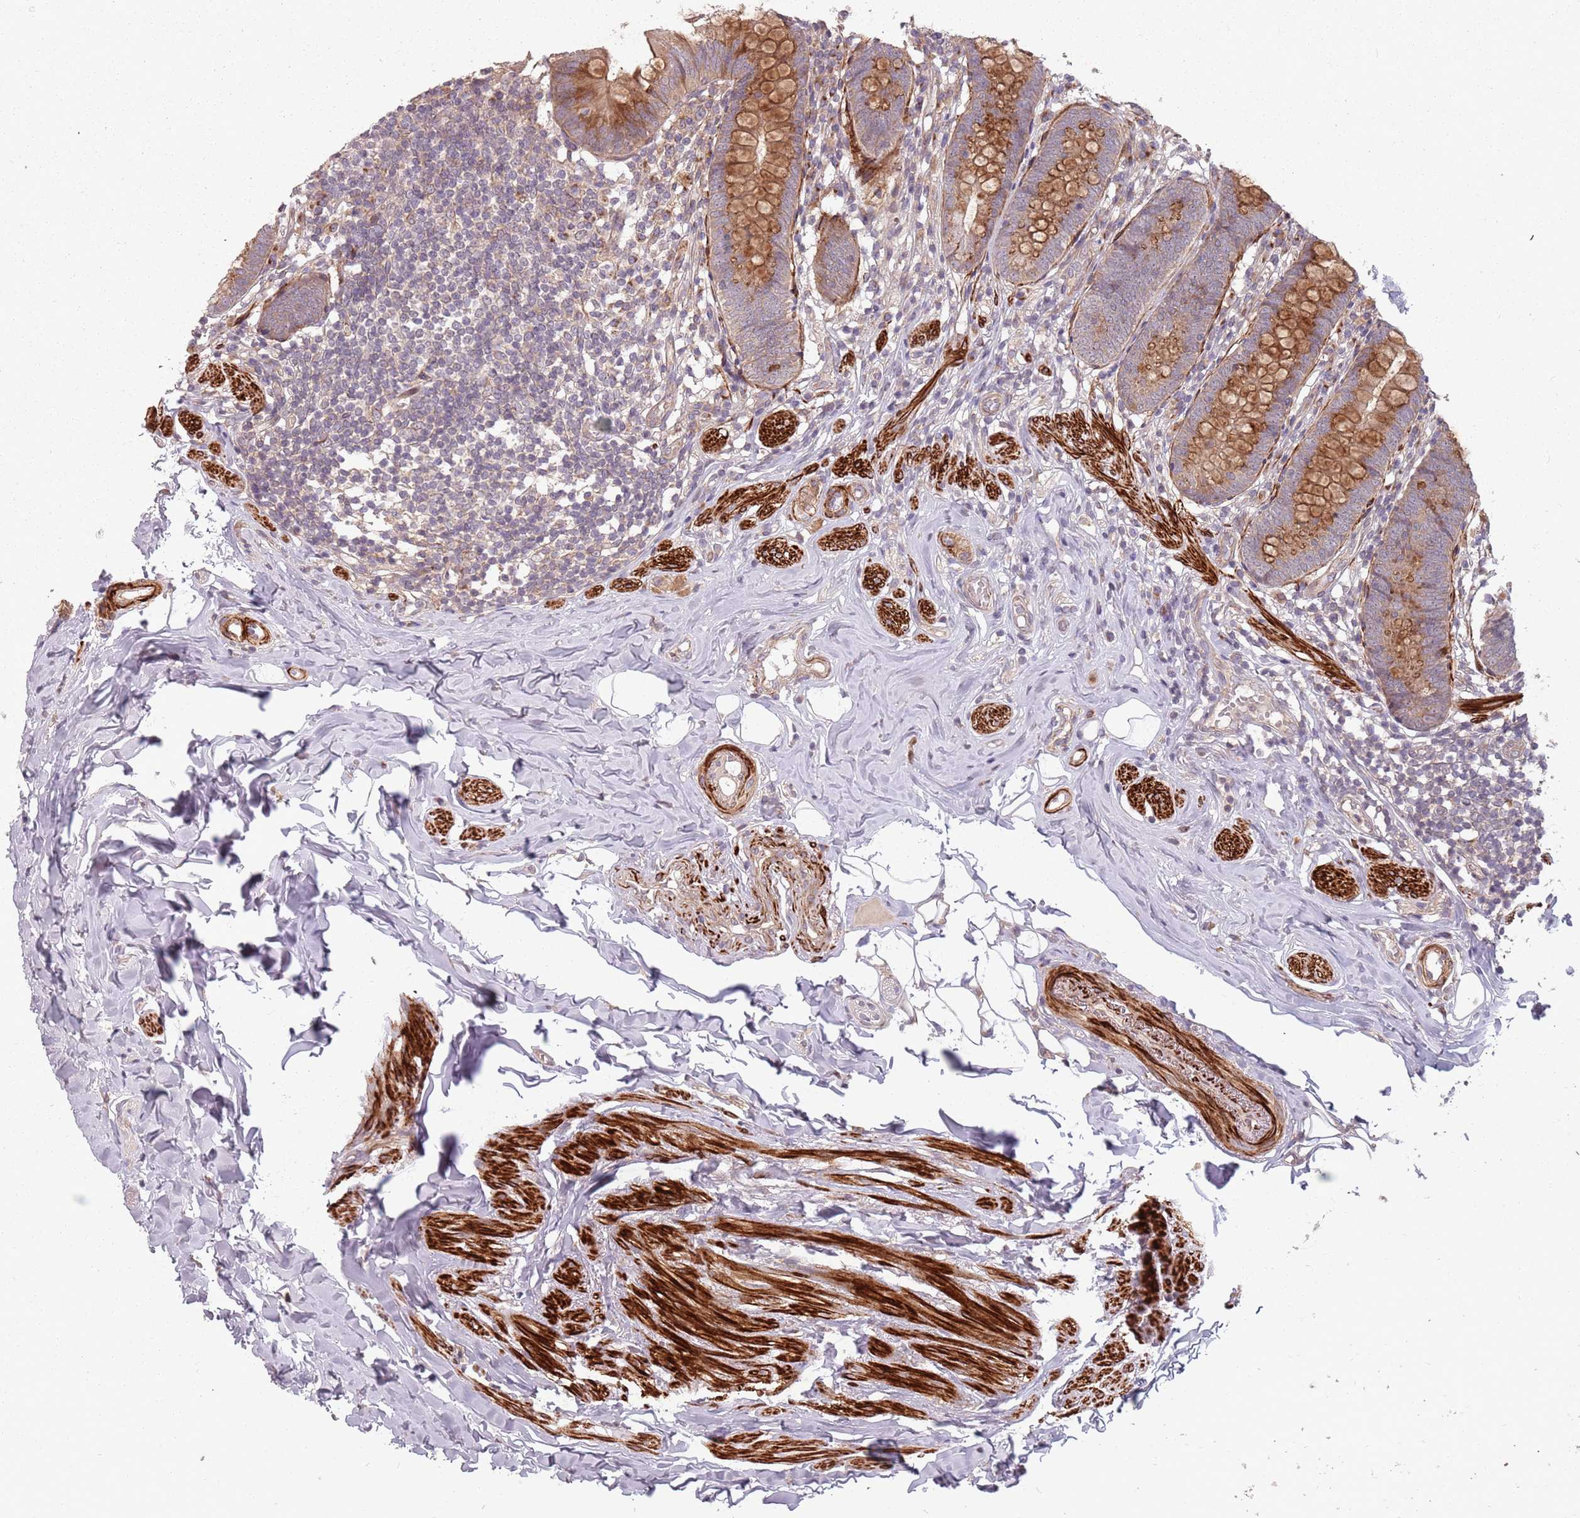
{"staining": {"intensity": "moderate", "quantity": ">75%", "location": "cytoplasmic/membranous"}, "tissue": "appendix", "cell_type": "Glandular cells", "image_type": "normal", "snomed": [{"axis": "morphology", "description": "Normal tissue, NOS"}, {"axis": "topography", "description": "Appendix"}], "caption": "Appendix stained with IHC exhibits moderate cytoplasmic/membranous staining in about >75% of glandular cells. (Stains: DAB (3,3'-diaminobenzidine) in brown, nuclei in blue, Microscopy: brightfield microscopy at high magnification).", "gene": "PLD6", "patient": {"sex": "female", "age": 62}}